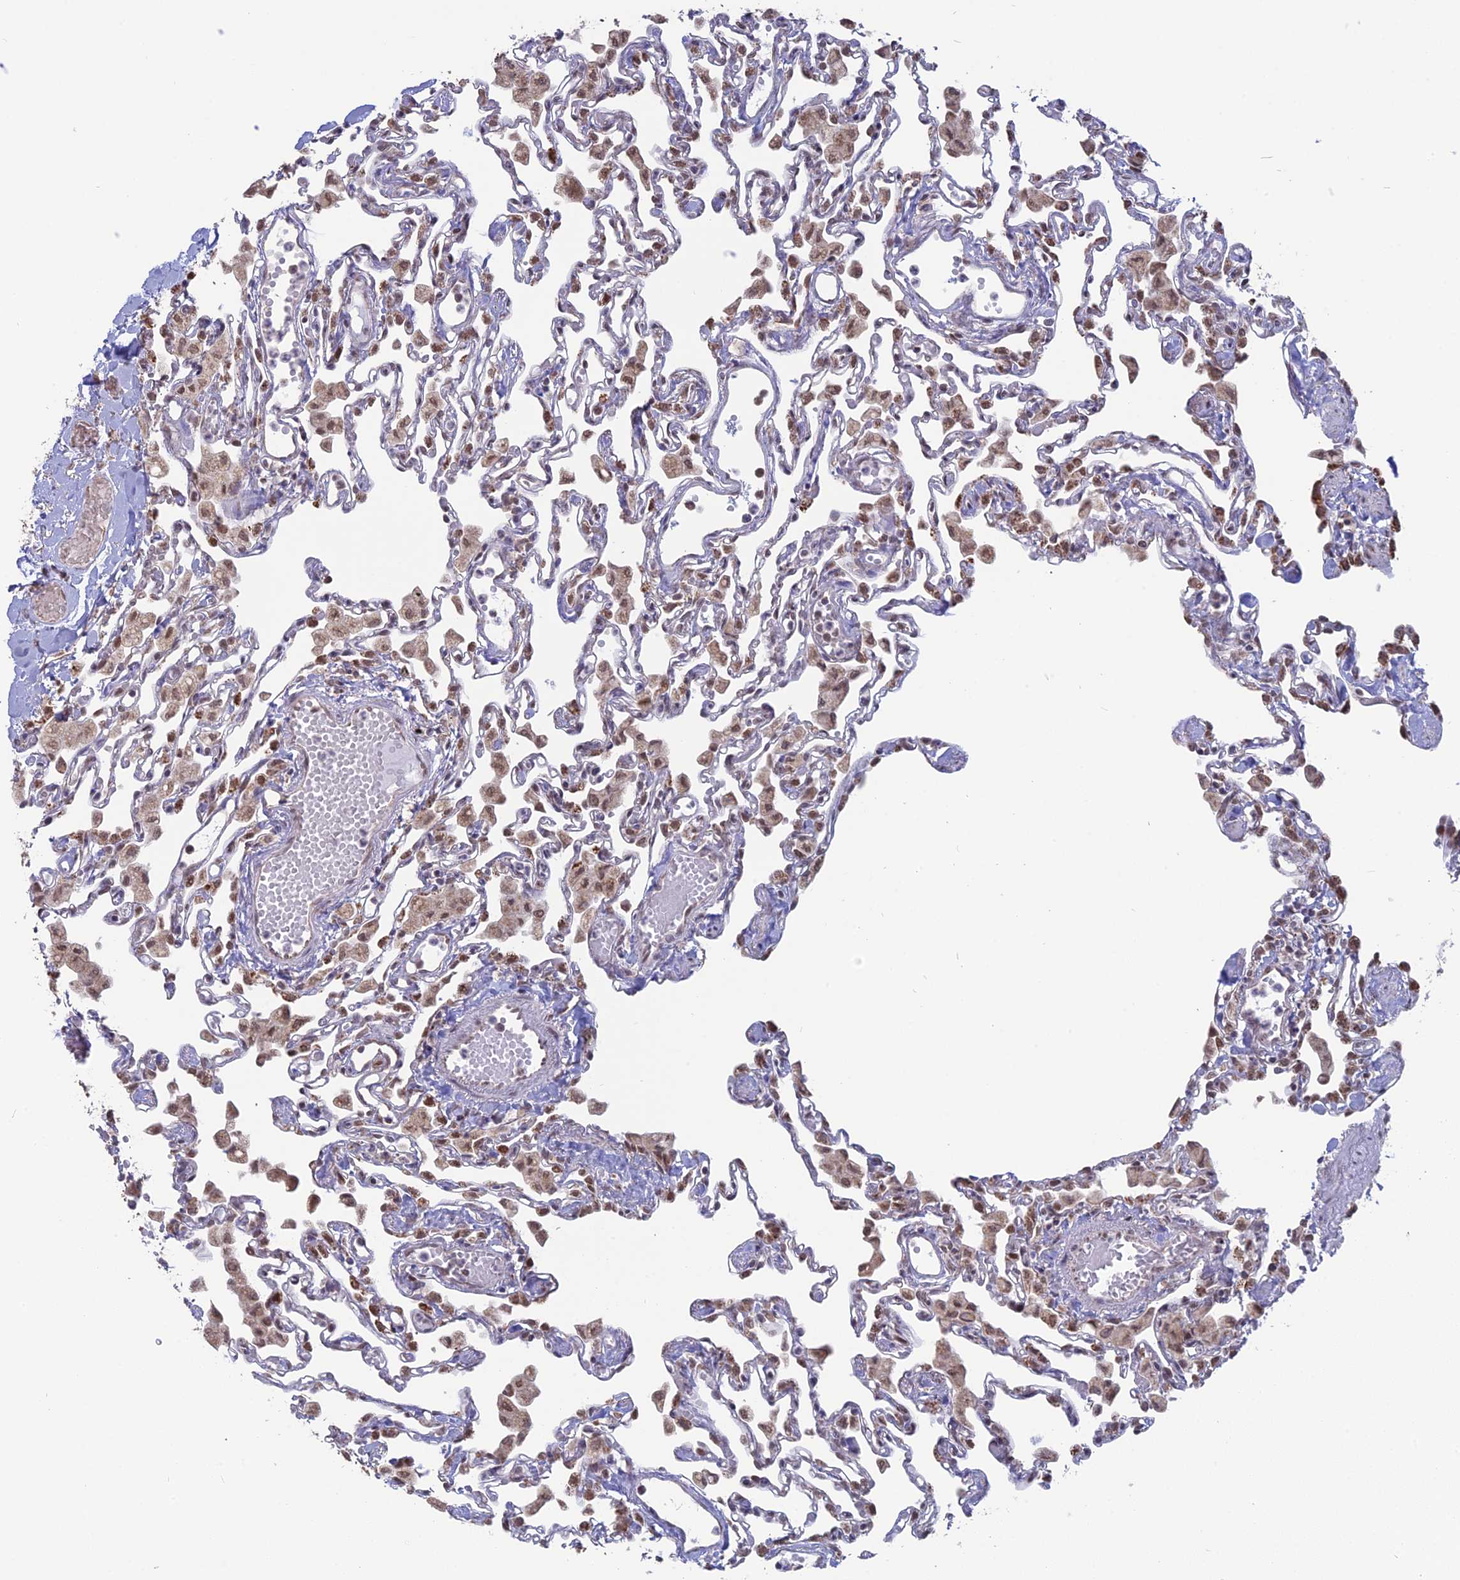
{"staining": {"intensity": "weak", "quantity": "<25%", "location": "nuclear"}, "tissue": "lung", "cell_type": "Alveolar cells", "image_type": "normal", "snomed": [{"axis": "morphology", "description": "Normal tissue, NOS"}, {"axis": "topography", "description": "Bronchus"}, {"axis": "topography", "description": "Lung"}], "caption": "This image is of benign lung stained with immunohistochemistry (IHC) to label a protein in brown with the nuclei are counter-stained blue. There is no staining in alveolar cells. The staining was performed using DAB to visualize the protein expression in brown, while the nuclei were stained in blue with hematoxylin (Magnification: 20x).", "gene": "ARHGAP40", "patient": {"sex": "female", "age": 49}}